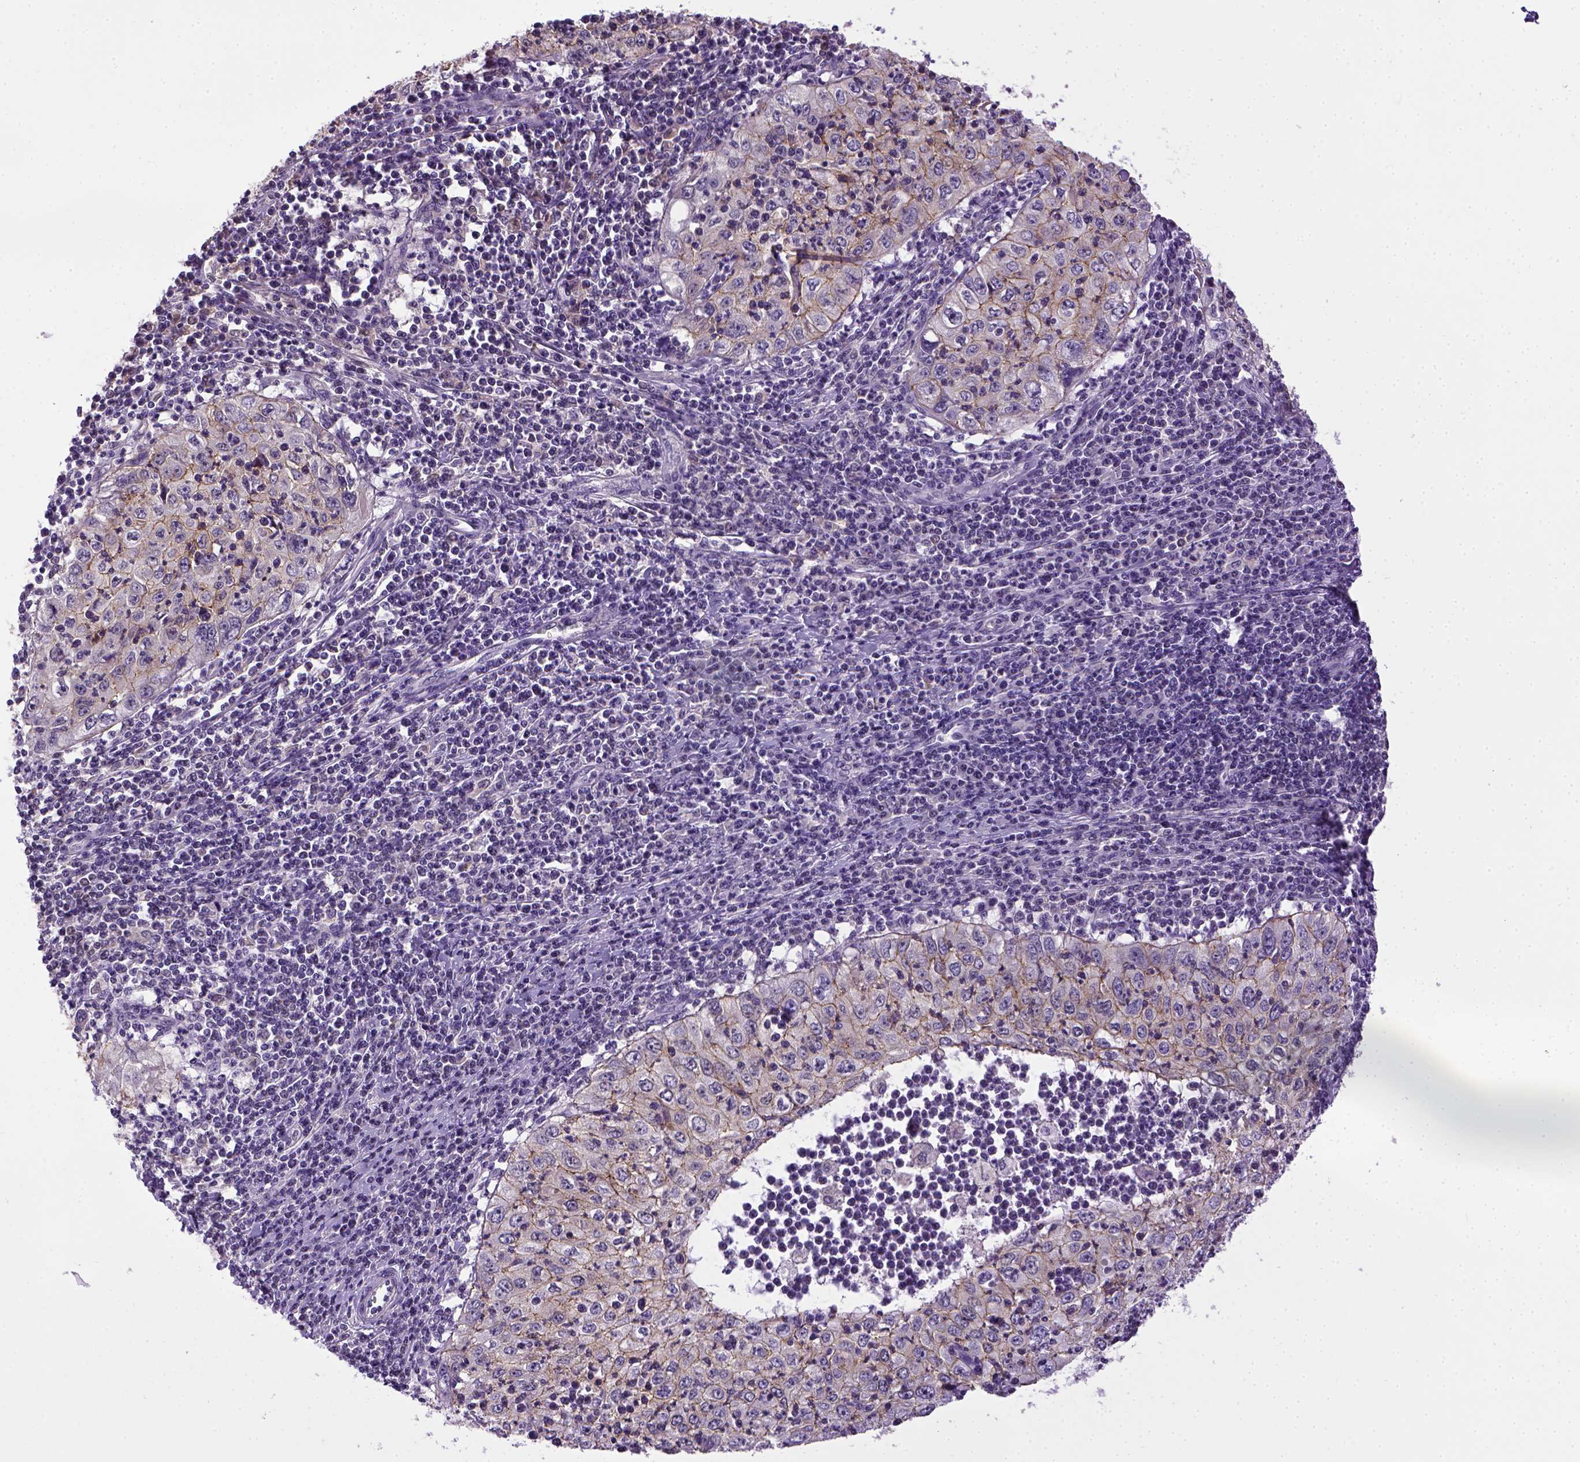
{"staining": {"intensity": "weak", "quantity": "25%-75%", "location": "cytoplasmic/membranous"}, "tissue": "cervical cancer", "cell_type": "Tumor cells", "image_type": "cancer", "snomed": [{"axis": "morphology", "description": "Squamous cell carcinoma, NOS"}, {"axis": "topography", "description": "Cervix"}], "caption": "A low amount of weak cytoplasmic/membranous staining is present in about 25%-75% of tumor cells in squamous cell carcinoma (cervical) tissue.", "gene": "CDH1", "patient": {"sex": "female", "age": 24}}